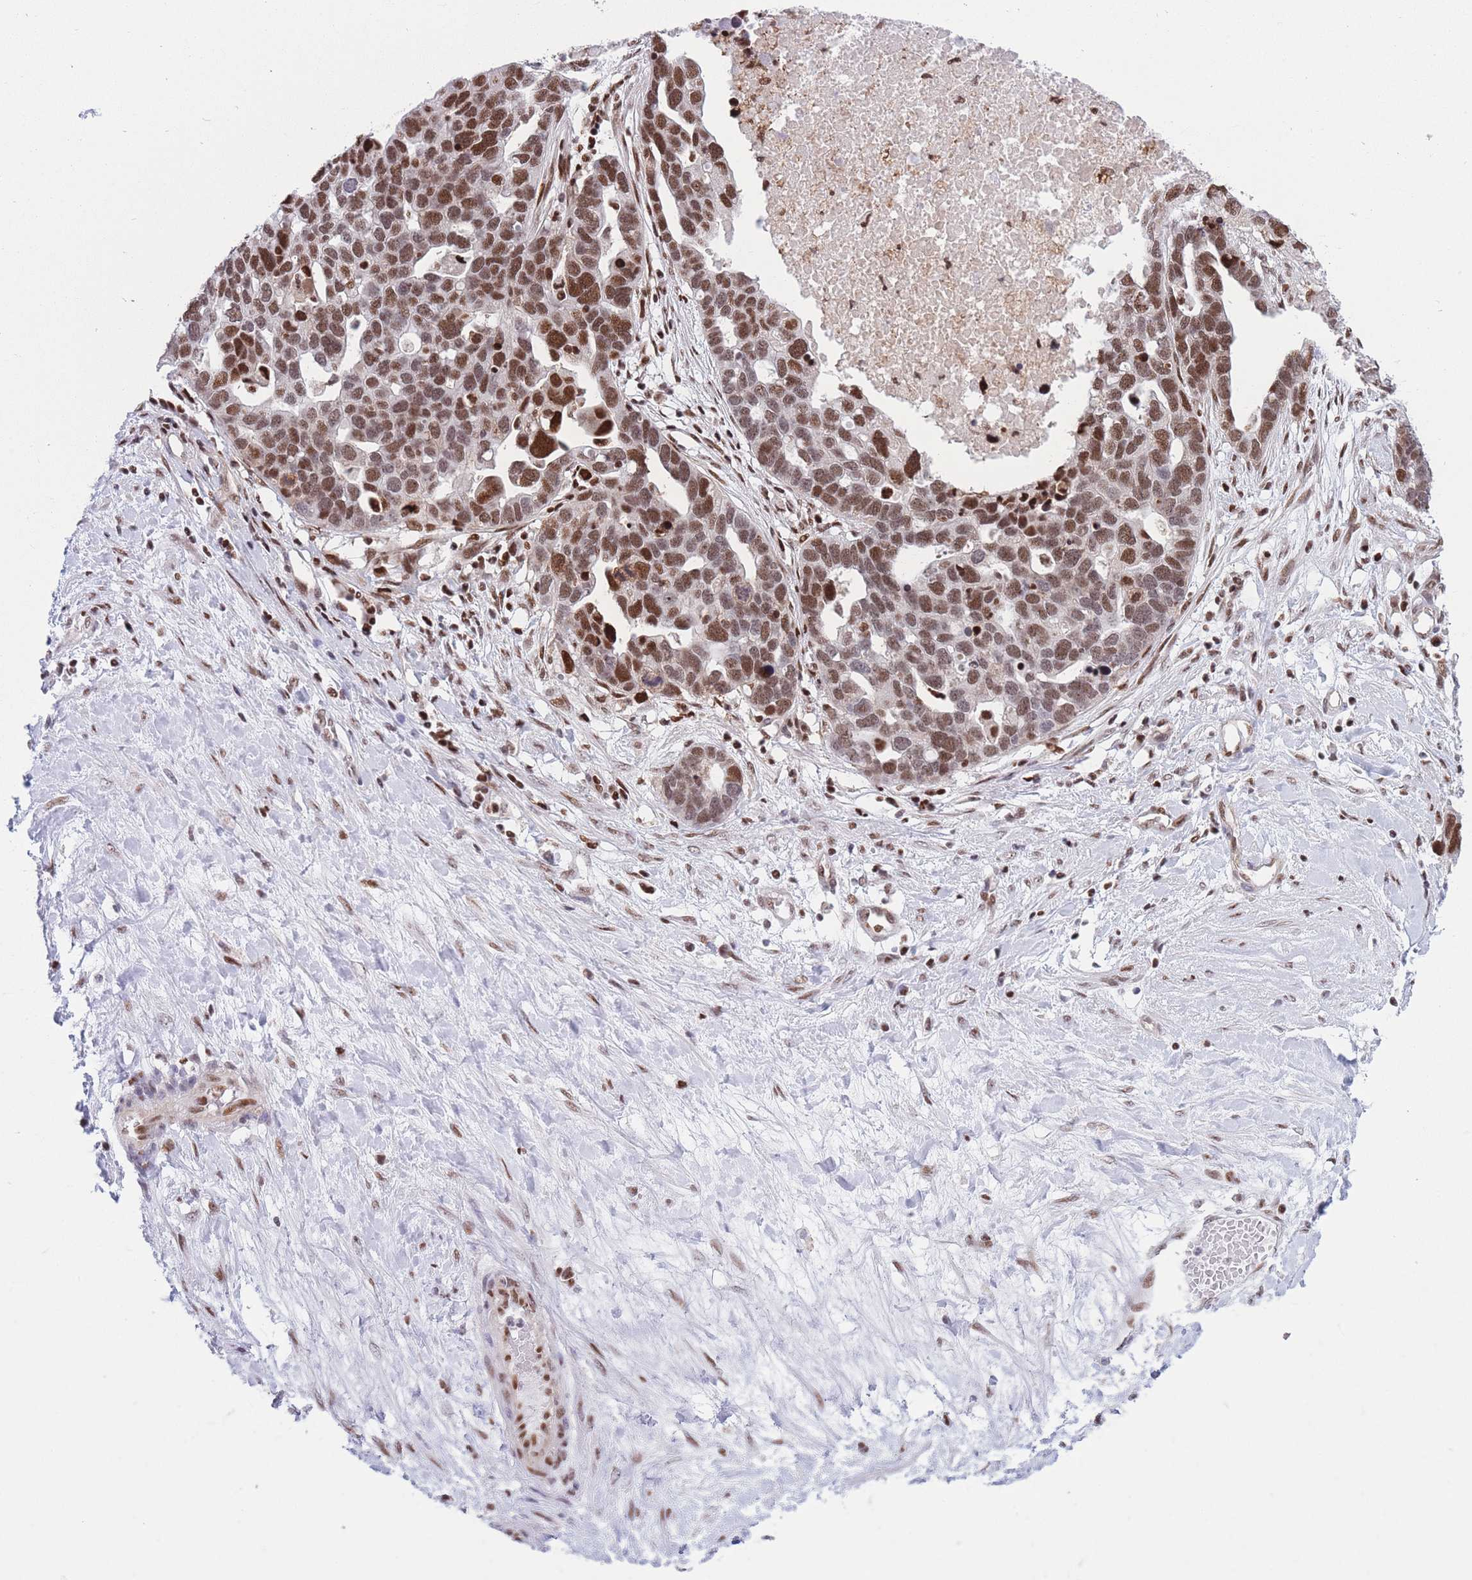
{"staining": {"intensity": "strong", "quantity": ">75%", "location": "nuclear"}, "tissue": "ovarian cancer", "cell_type": "Tumor cells", "image_type": "cancer", "snomed": [{"axis": "morphology", "description": "Cystadenocarcinoma, serous, NOS"}, {"axis": "topography", "description": "Ovary"}], "caption": "Immunohistochemistry (DAB) staining of ovarian serous cystadenocarcinoma exhibits strong nuclear protein expression in approximately >75% of tumor cells. (Stains: DAB in brown, nuclei in blue, Microscopy: brightfield microscopy at high magnification).", "gene": "DNAJC3", "patient": {"sex": "female", "age": 54}}